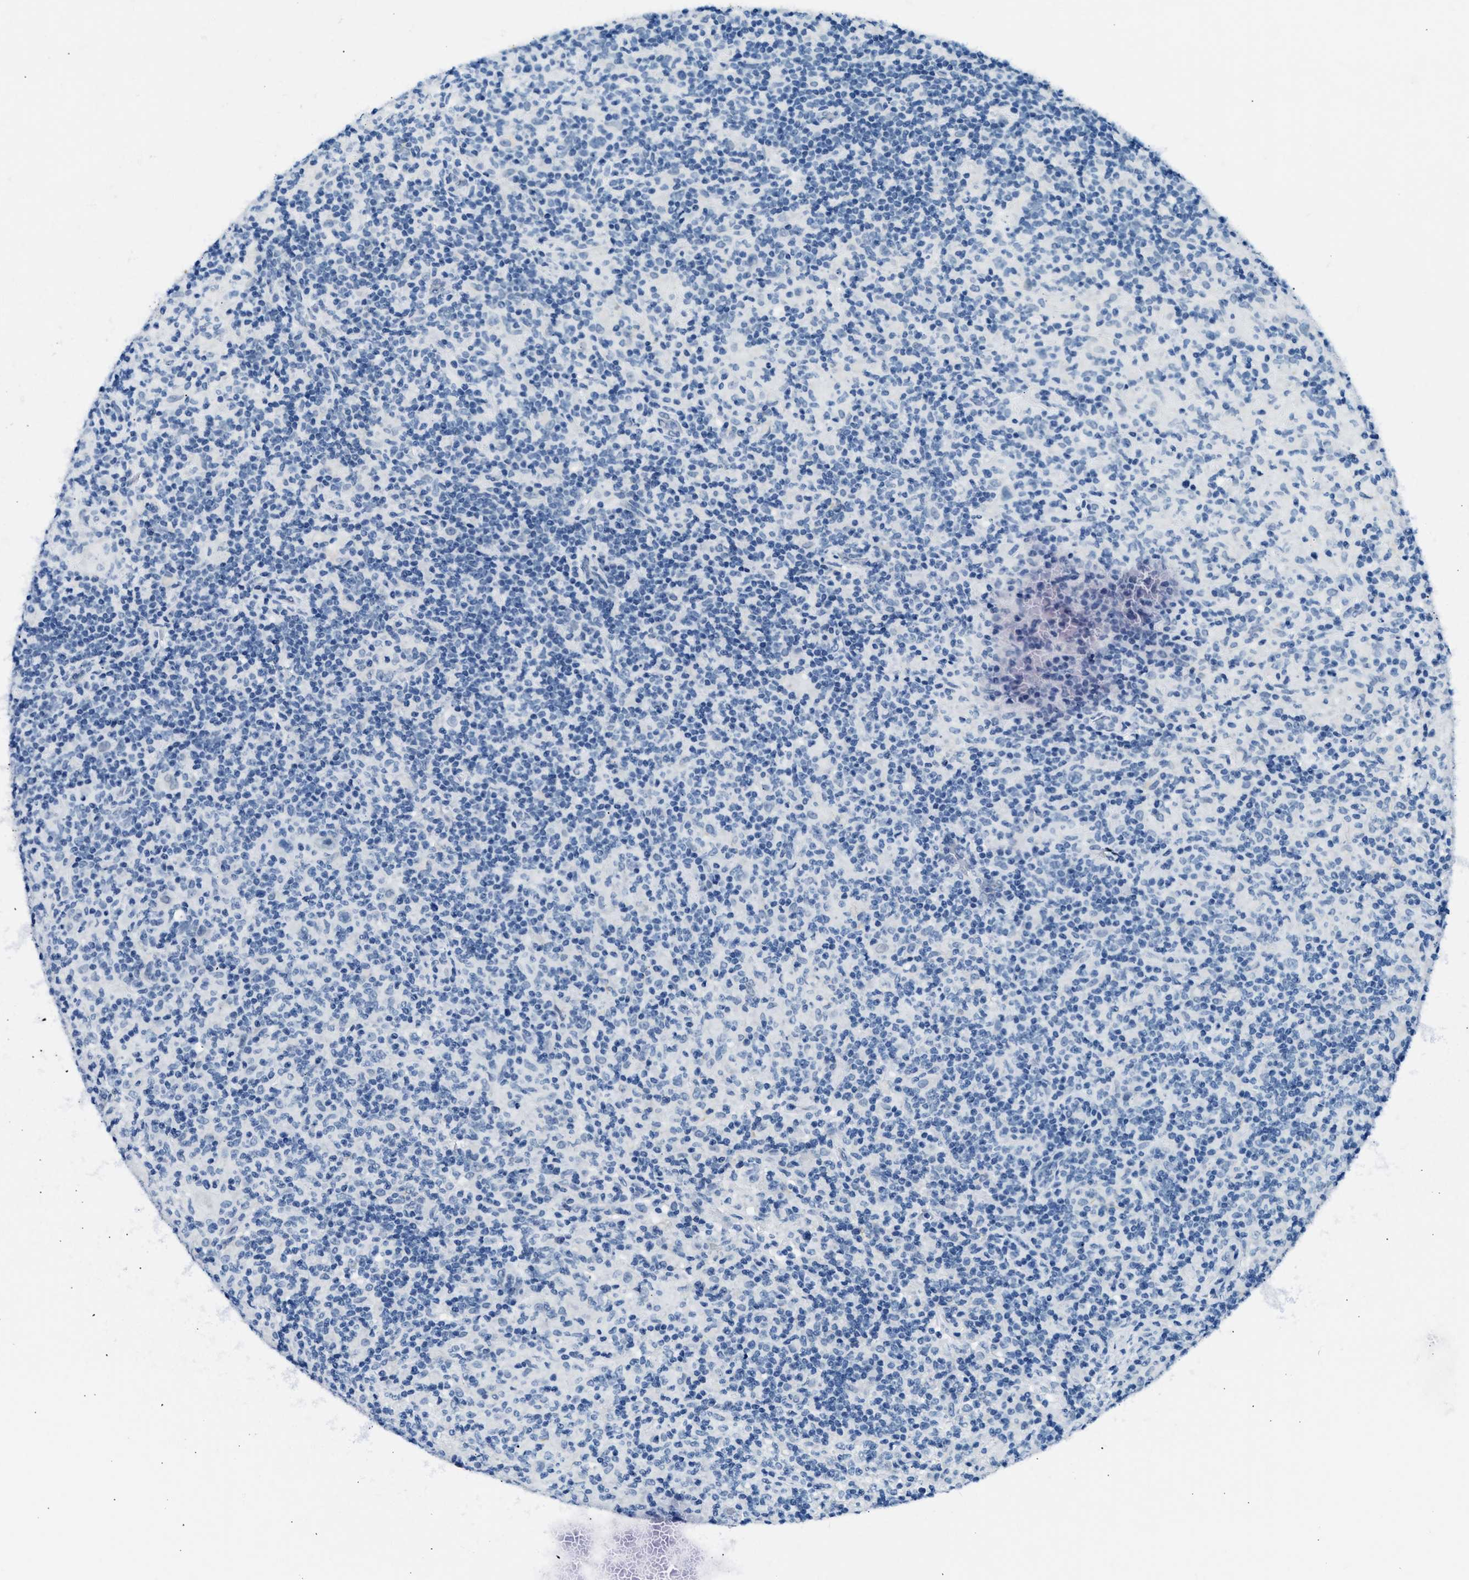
{"staining": {"intensity": "negative", "quantity": "none", "location": "none"}, "tissue": "lymphoma", "cell_type": "Tumor cells", "image_type": "cancer", "snomed": [{"axis": "morphology", "description": "Hodgkin's disease, NOS"}, {"axis": "topography", "description": "Lymph node"}], "caption": "Tumor cells show no significant protein staining in Hodgkin's disease.", "gene": "CFAP20", "patient": {"sex": "male", "age": 70}}